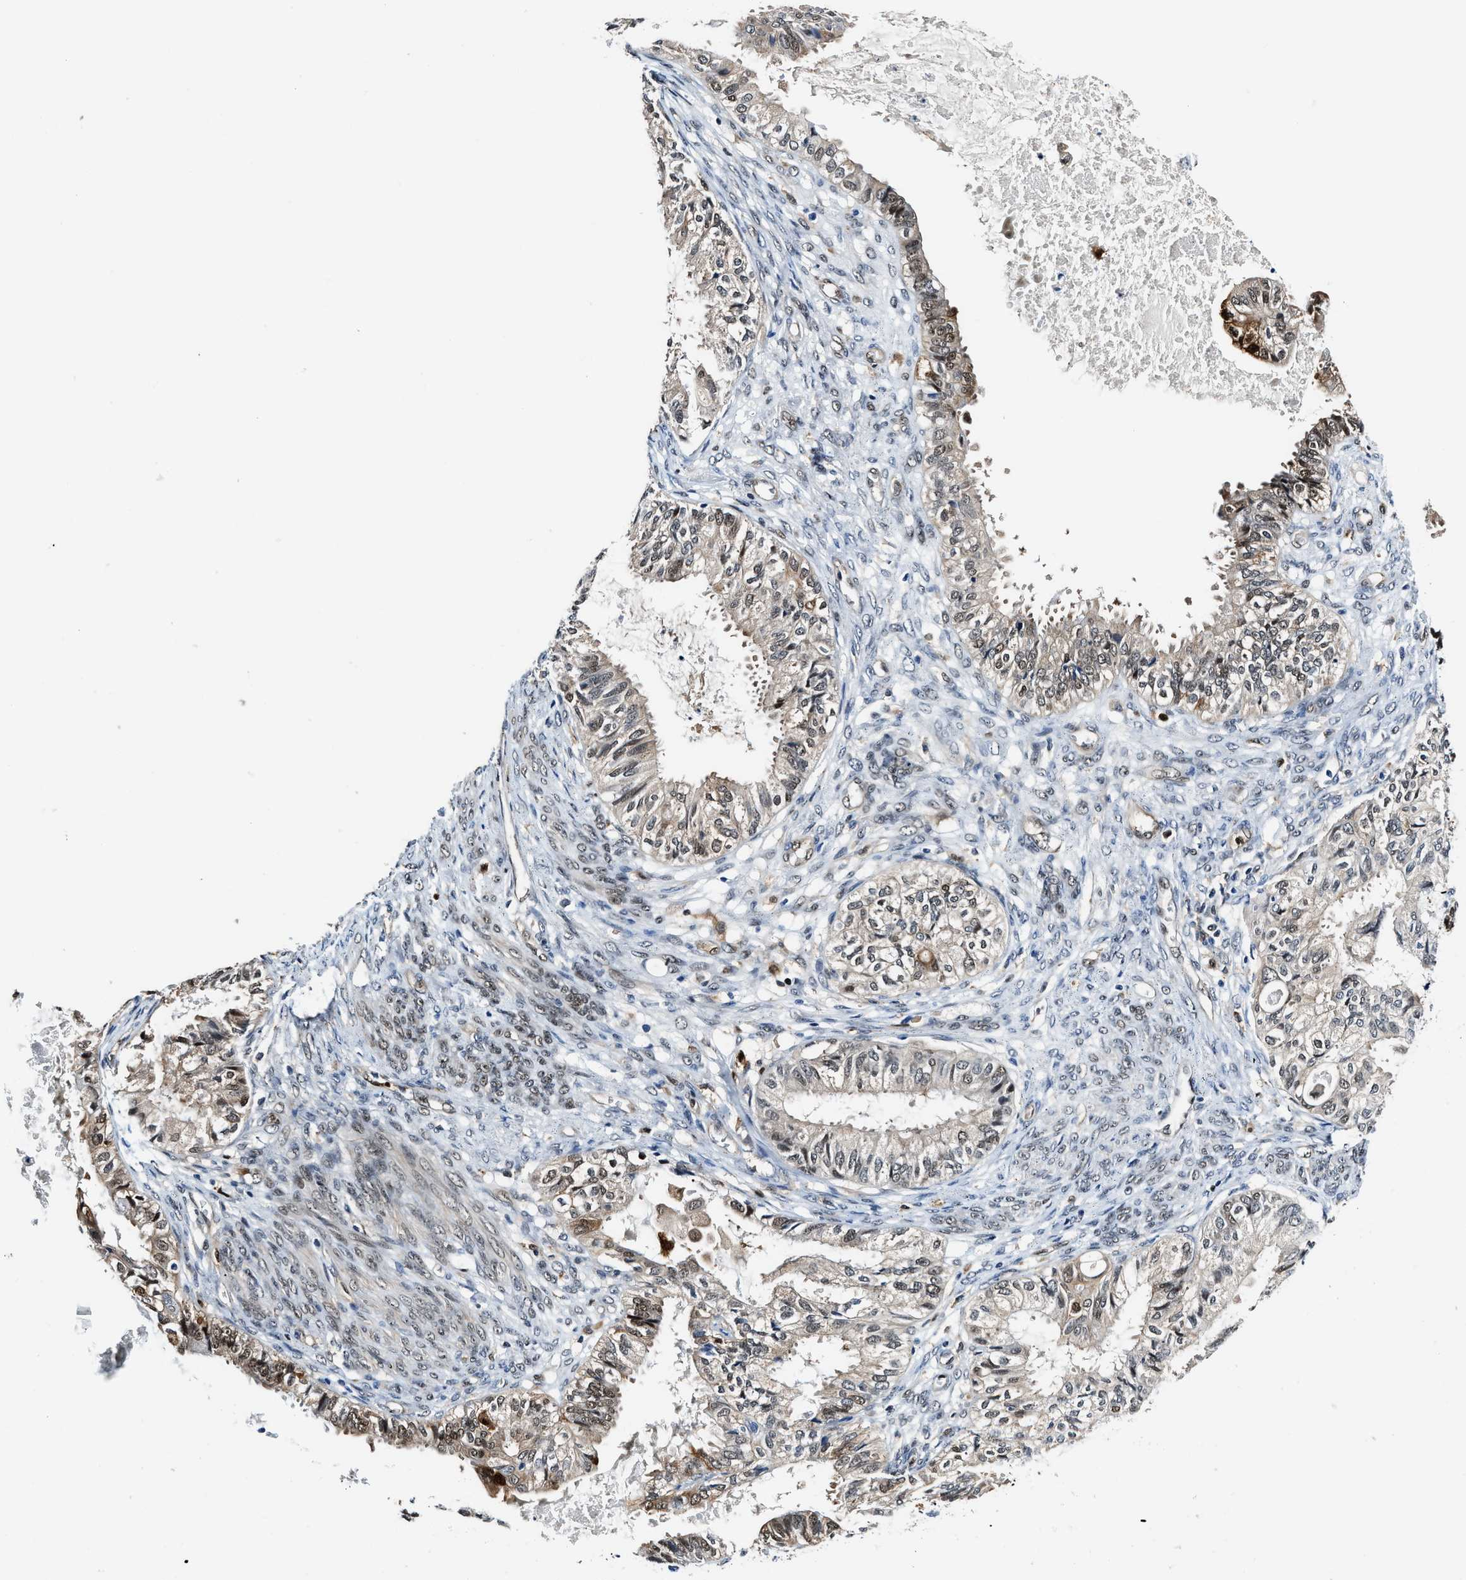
{"staining": {"intensity": "moderate", "quantity": "25%-75%", "location": "nuclear"}, "tissue": "cervical cancer", "cell_type": "Tumor cells", "image_type": "cancer", "snomed": [{"axis": "morphology", "description": "Normal tissue, NOS"}, {"axis": "morphology", "description": "Adenocarcinoma, NOS"}, {"axis": "topography", "description": "Cervix"}, {"axis": "topography", "description": "Endometrium"}], "caption": "The photomicrograph demonstrates immunohistochemical staining of cervical cancer. There is moderate nuclear staining is present in about 25%-75% of tumor cells.", "gene": "LTA4H", "patient": {"sex": "female", "age": 86}}